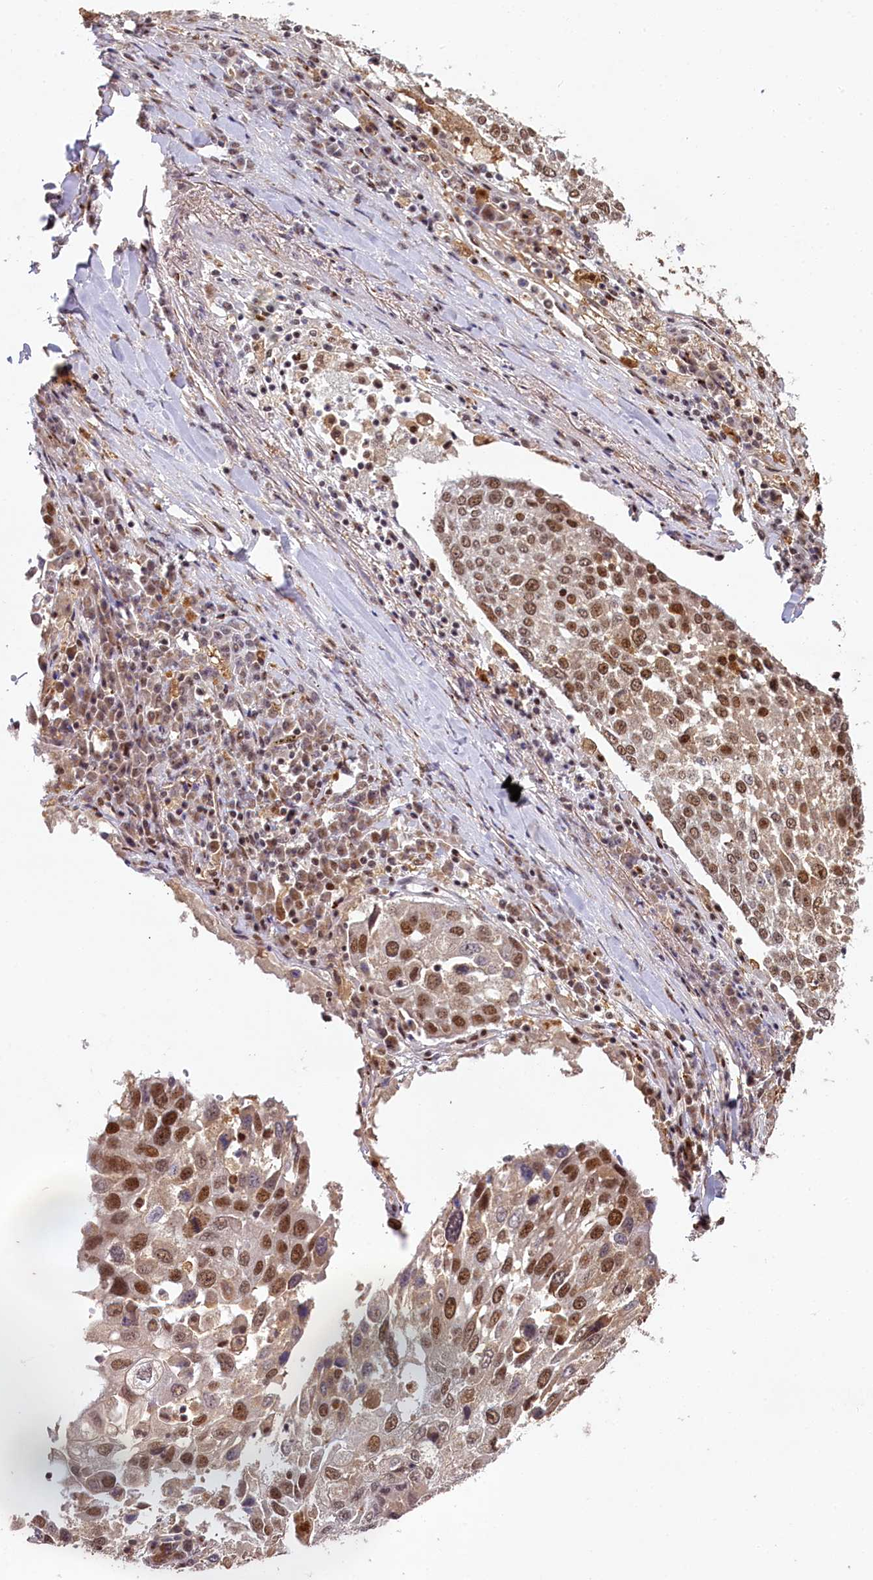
{"staining": {"intensity": "moderate", "quantity": ">75%", "location": "nuclear"}, "tissue": "lung cancer", "cell_type": "Tumor cells", "image_type": "cancer", "snomed": [{"axis": "morphology", "description": "Squamous cell carcinoma, NOS"}, {"axis": "topography", "description": "Lung"}], "caption": "Brown immunohistochemical staining in lung squamous cell carcinoma demonstrates moderate nuclear positivity in about >75% of tumor cells.", "gene": "PPHLN1", "patient": {"sex": "male", "age": 65}}